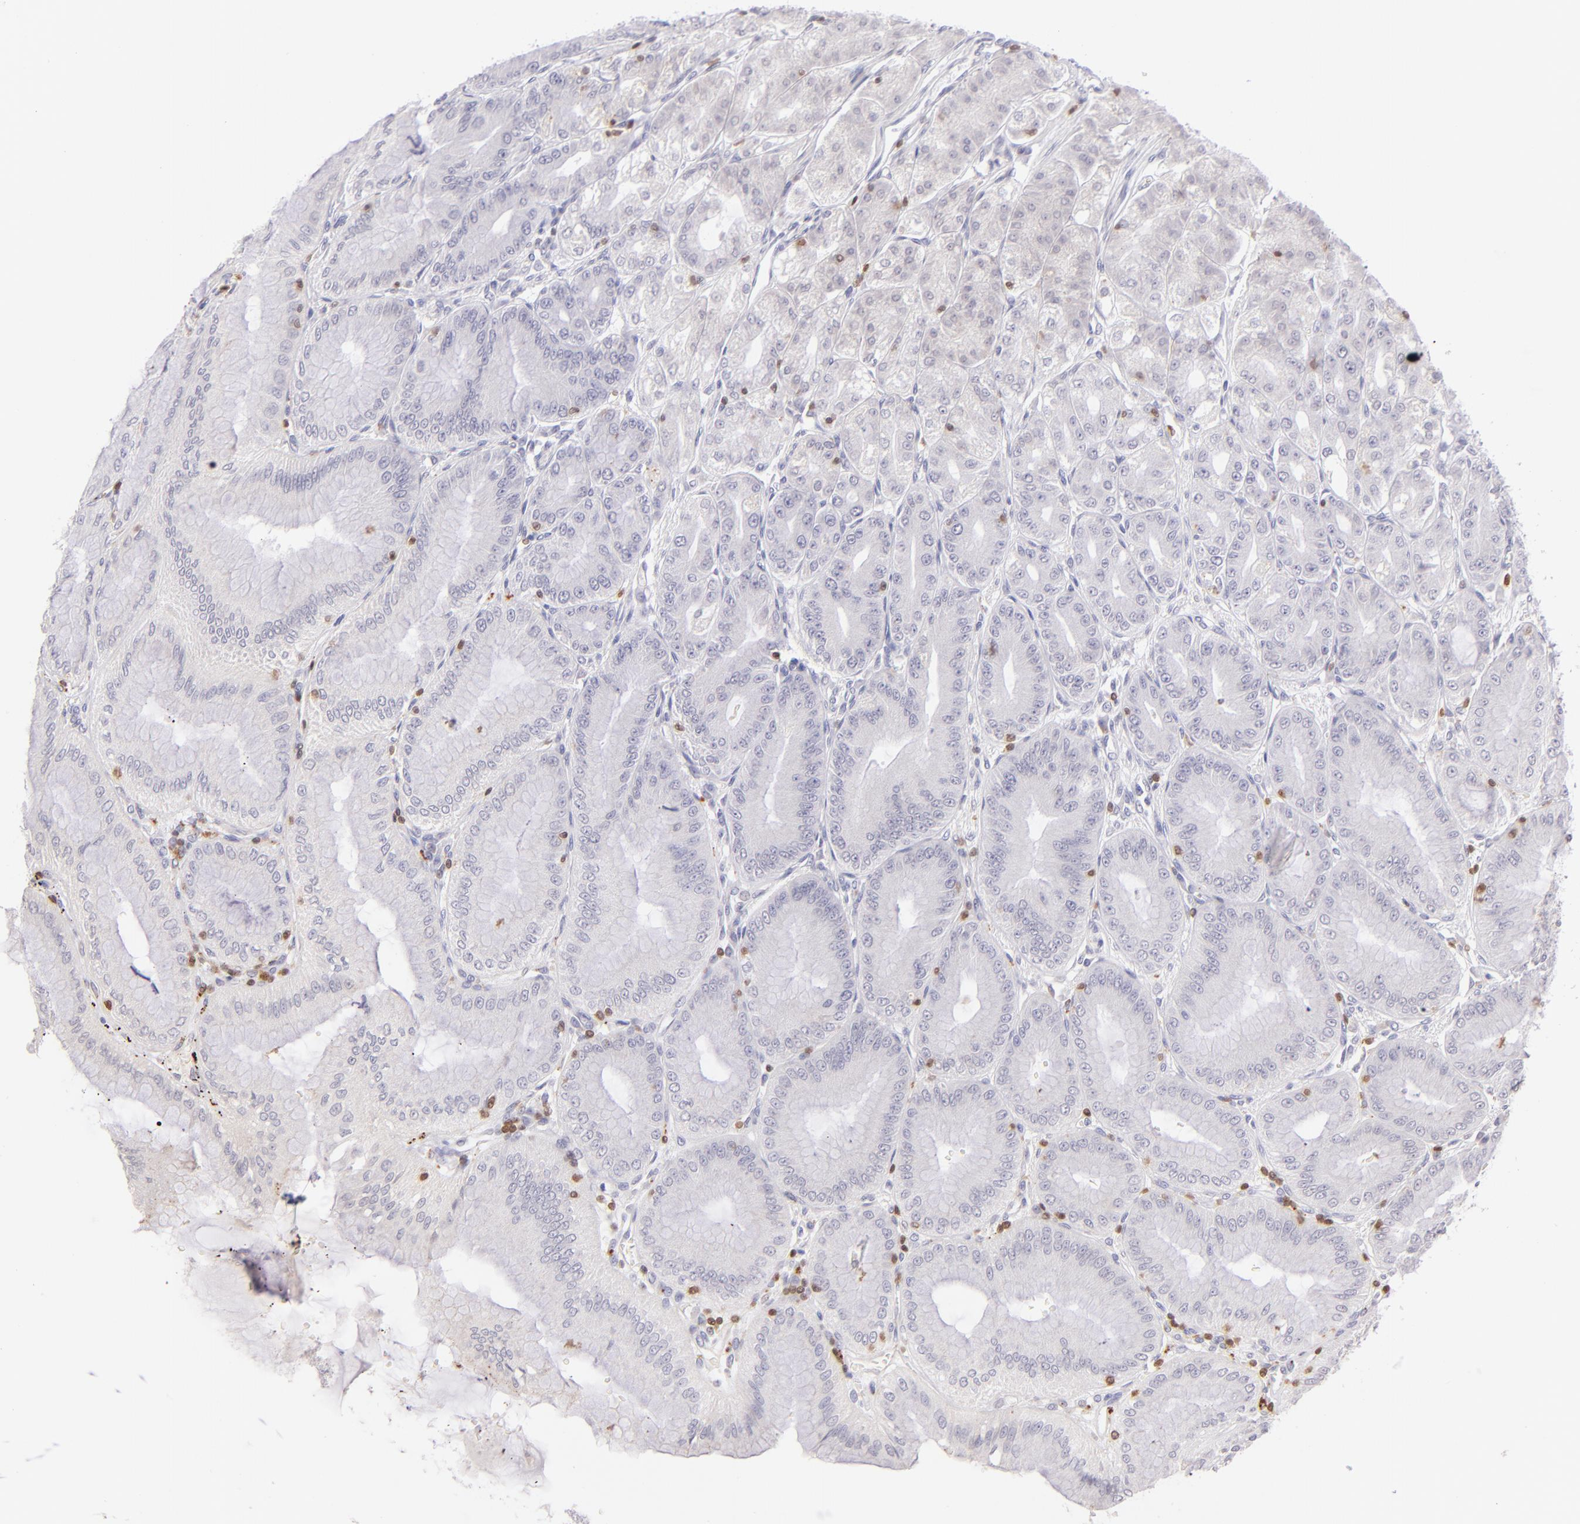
{"staining": {"intensity": "negative", "quantity": "none", "location": "none"}, "tissue": "stomach", "cell_type": "Glandular cells", "image_type": "normal", "snomed": [{"axis": "morphology", "description": "Normal tissue, NOS"}, {"axis": "topography", "description": "Stomach, lower"}], "caption": "Stomach was stained to show a protein in brown. There is no significant staining in glandular cells. Nuclei are stained in blue.", "gene": "ZAP70", "patient": {"sex": "male", "age": 71}}